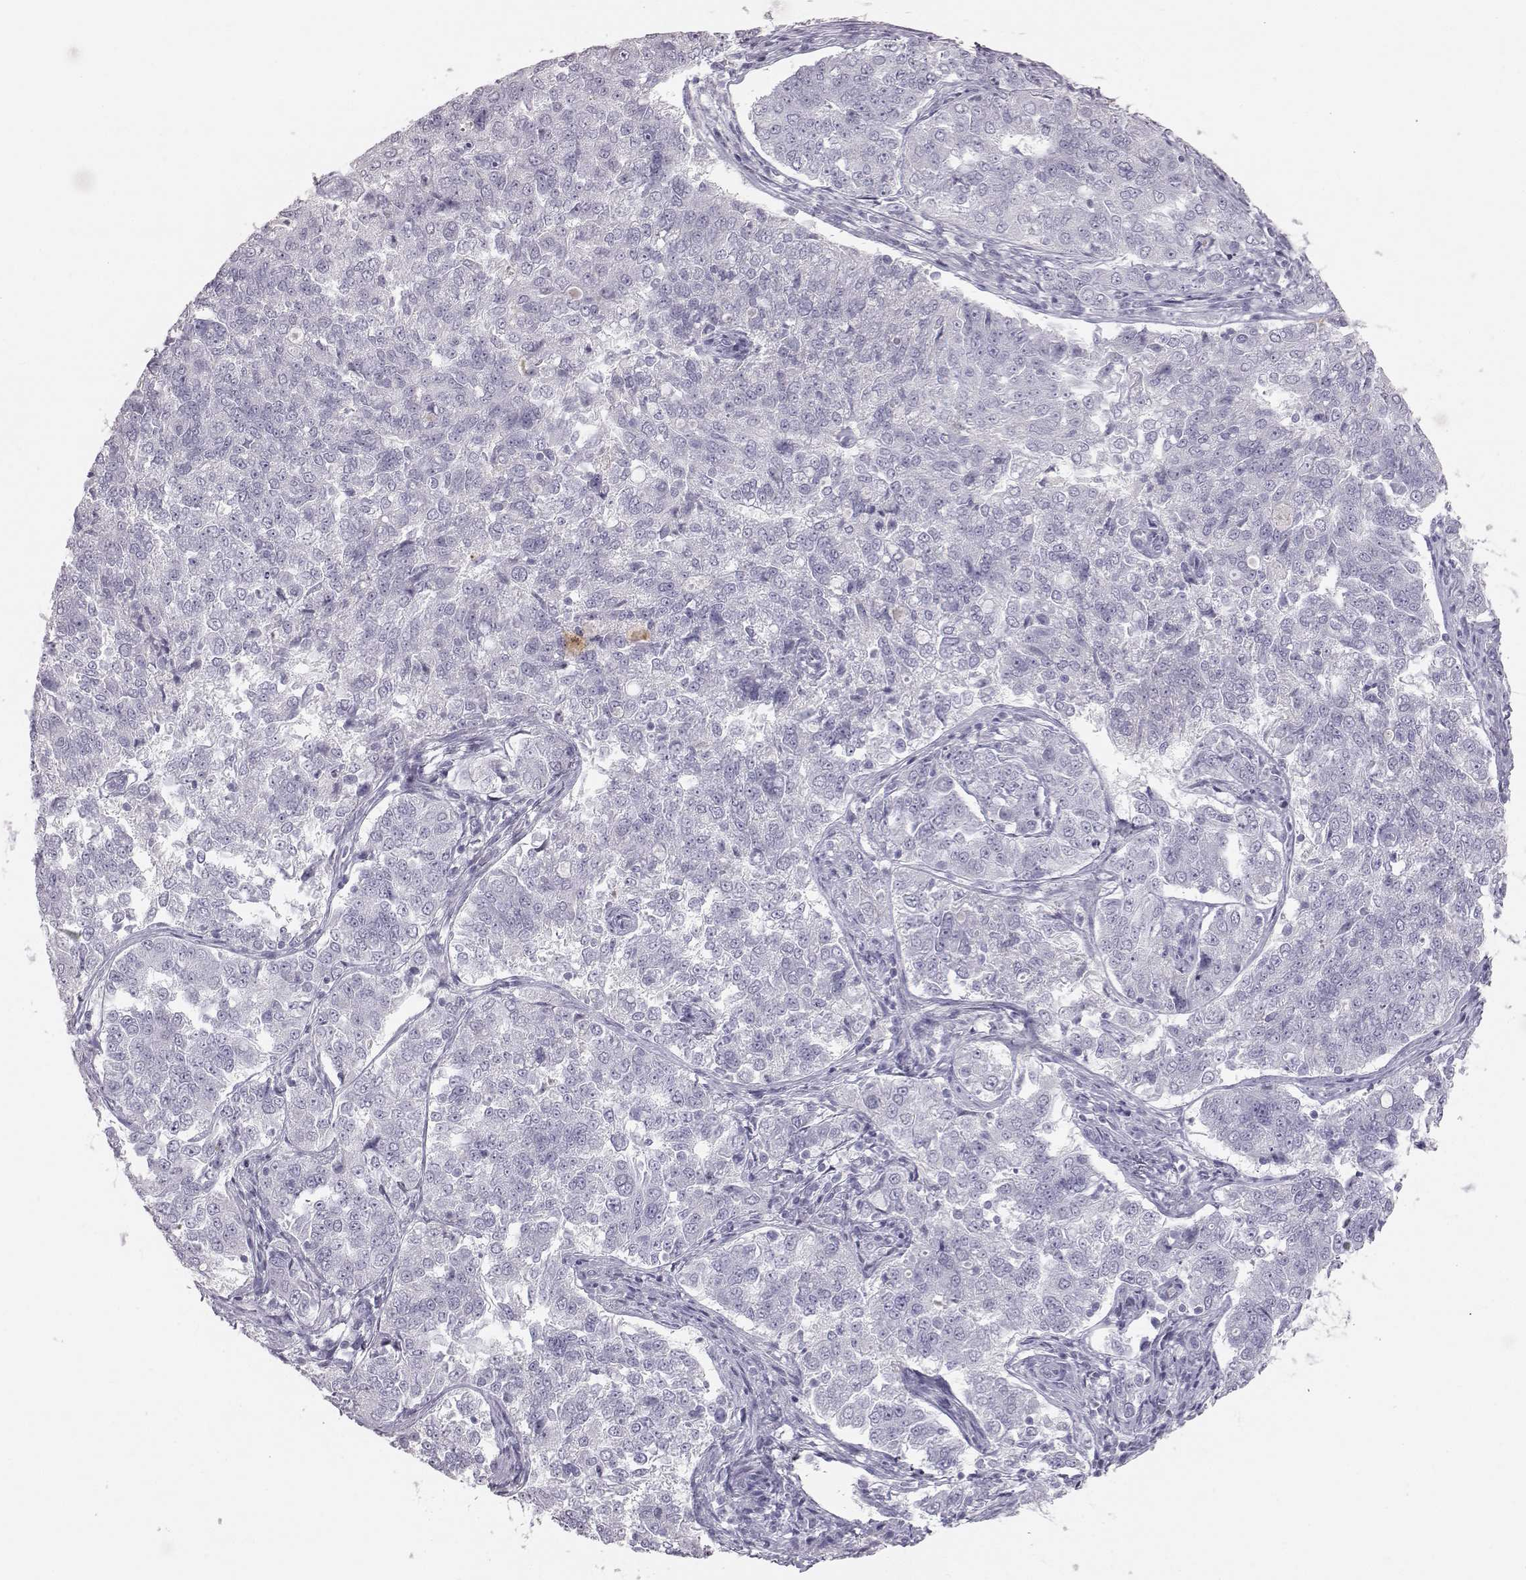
{"staining": {"intensity": "negative", "quantity": "none", "location": "none"}, "tissue": "endometrial cancer", "cell_type": "Tumor cells", "image_type": "cancer", "snomed": [{"axis": "morphology", "description": "Adenocarcinoma, NOS"}, {"axis": "topography", "description": "Endometrium"}], "caption": "This is an immunohistochemistry histopathology image of human adenocarcinoma (endometrial). There is no expression in tumor cells.", "gene": "KRTAP16-1", "patient": {"sex": "female", "age": 43}}